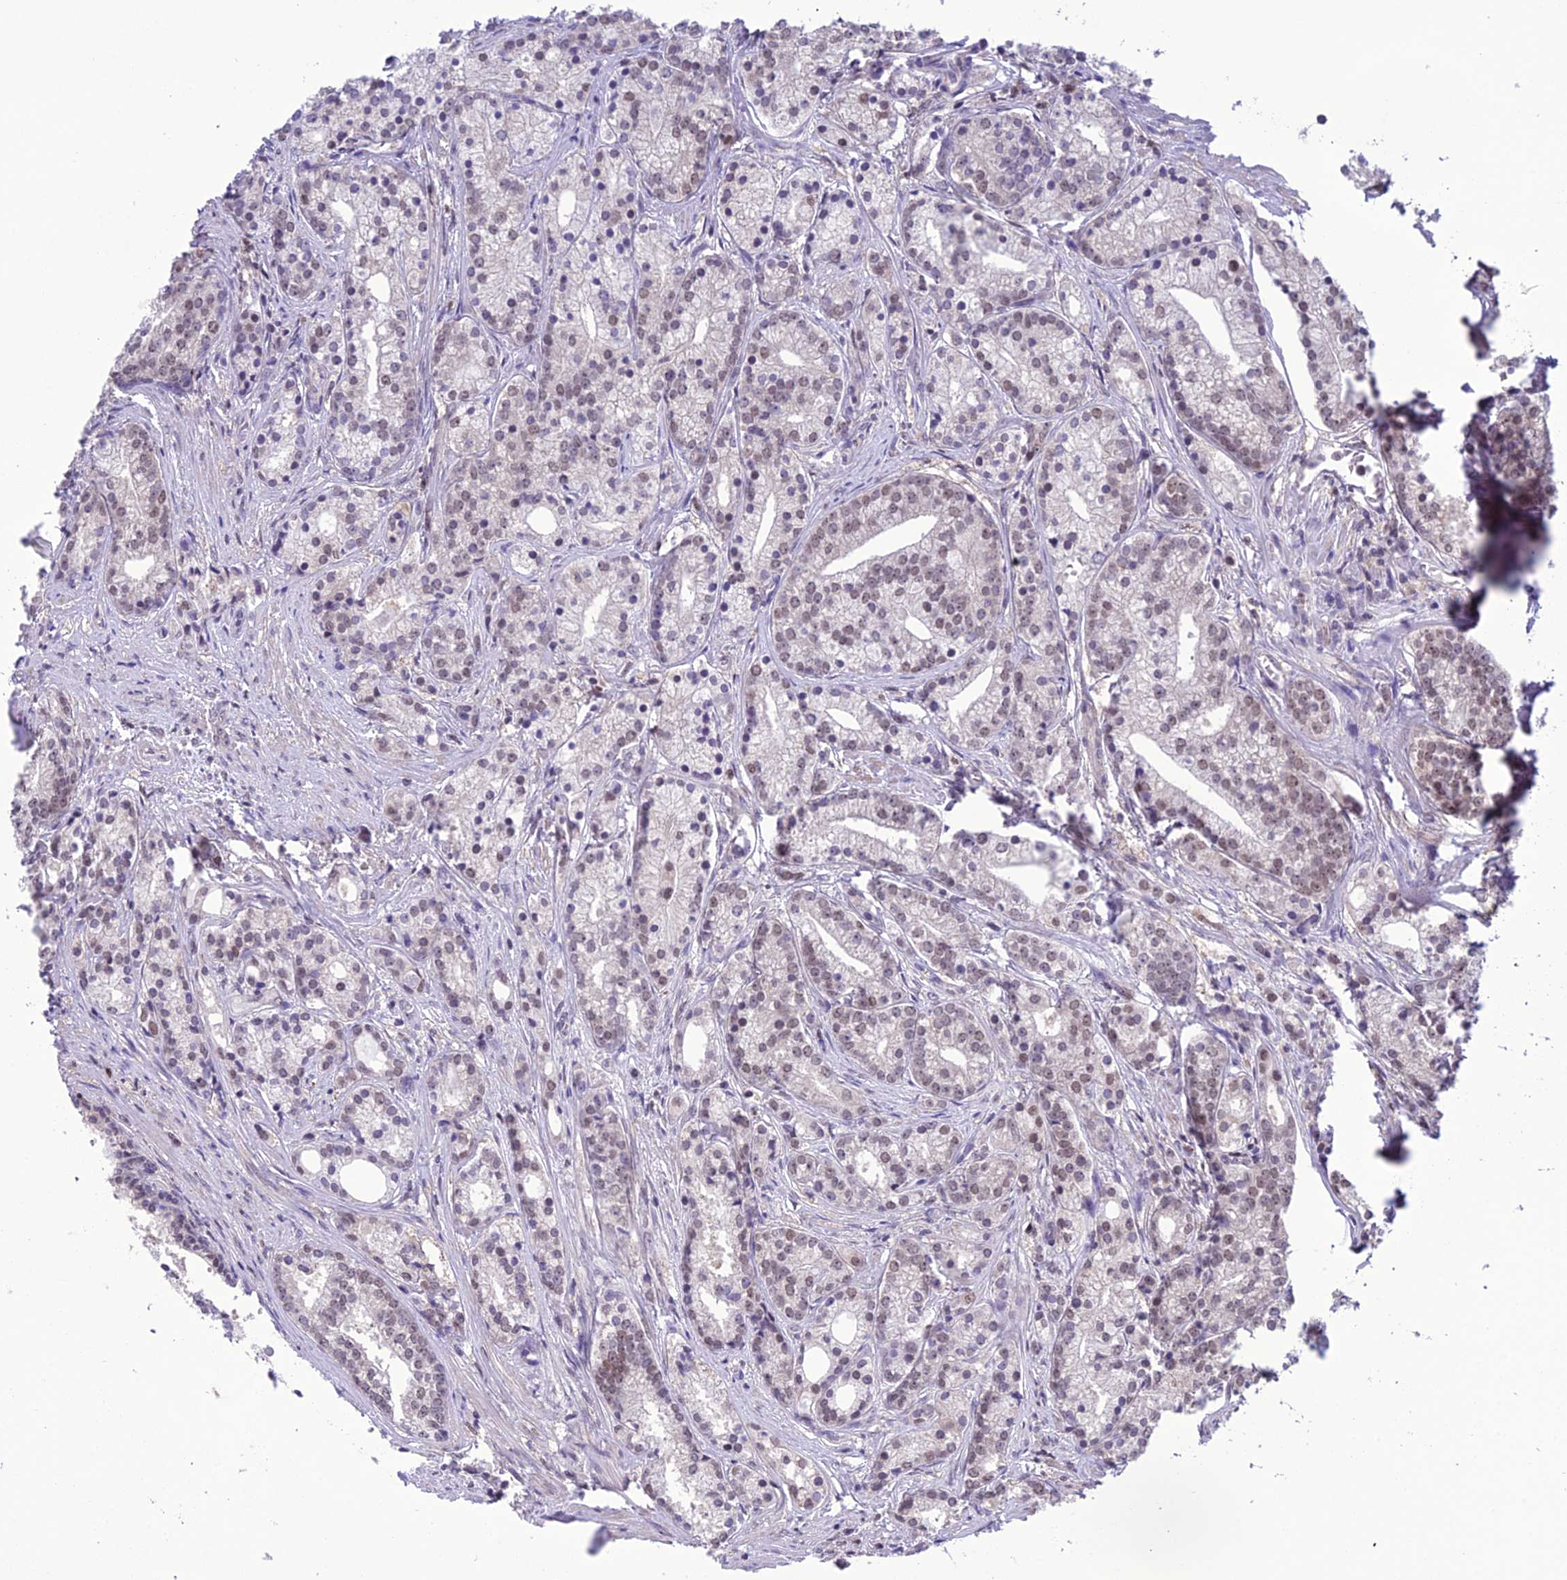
{"staining": {"intensity": "weak", "quantity": "<25%", "location": "nuclear"}, "tissue": "prostate cancer", "cell_type": "Tumor cells", "image_type": "cancer", "snomed": [{"axis": "morphology", "description": "Adenocarcinoma, Low grade"}, {"axis": "topography", "description": "Prostate"}], "caption": "Image shows no protein expression in tumor cells of adenocarcinoma (low-grade) (prostate) tissue. Nuclei are stained in blue.", "gene": "MIS12", "patient": {"sex": "male", "age": 71}}